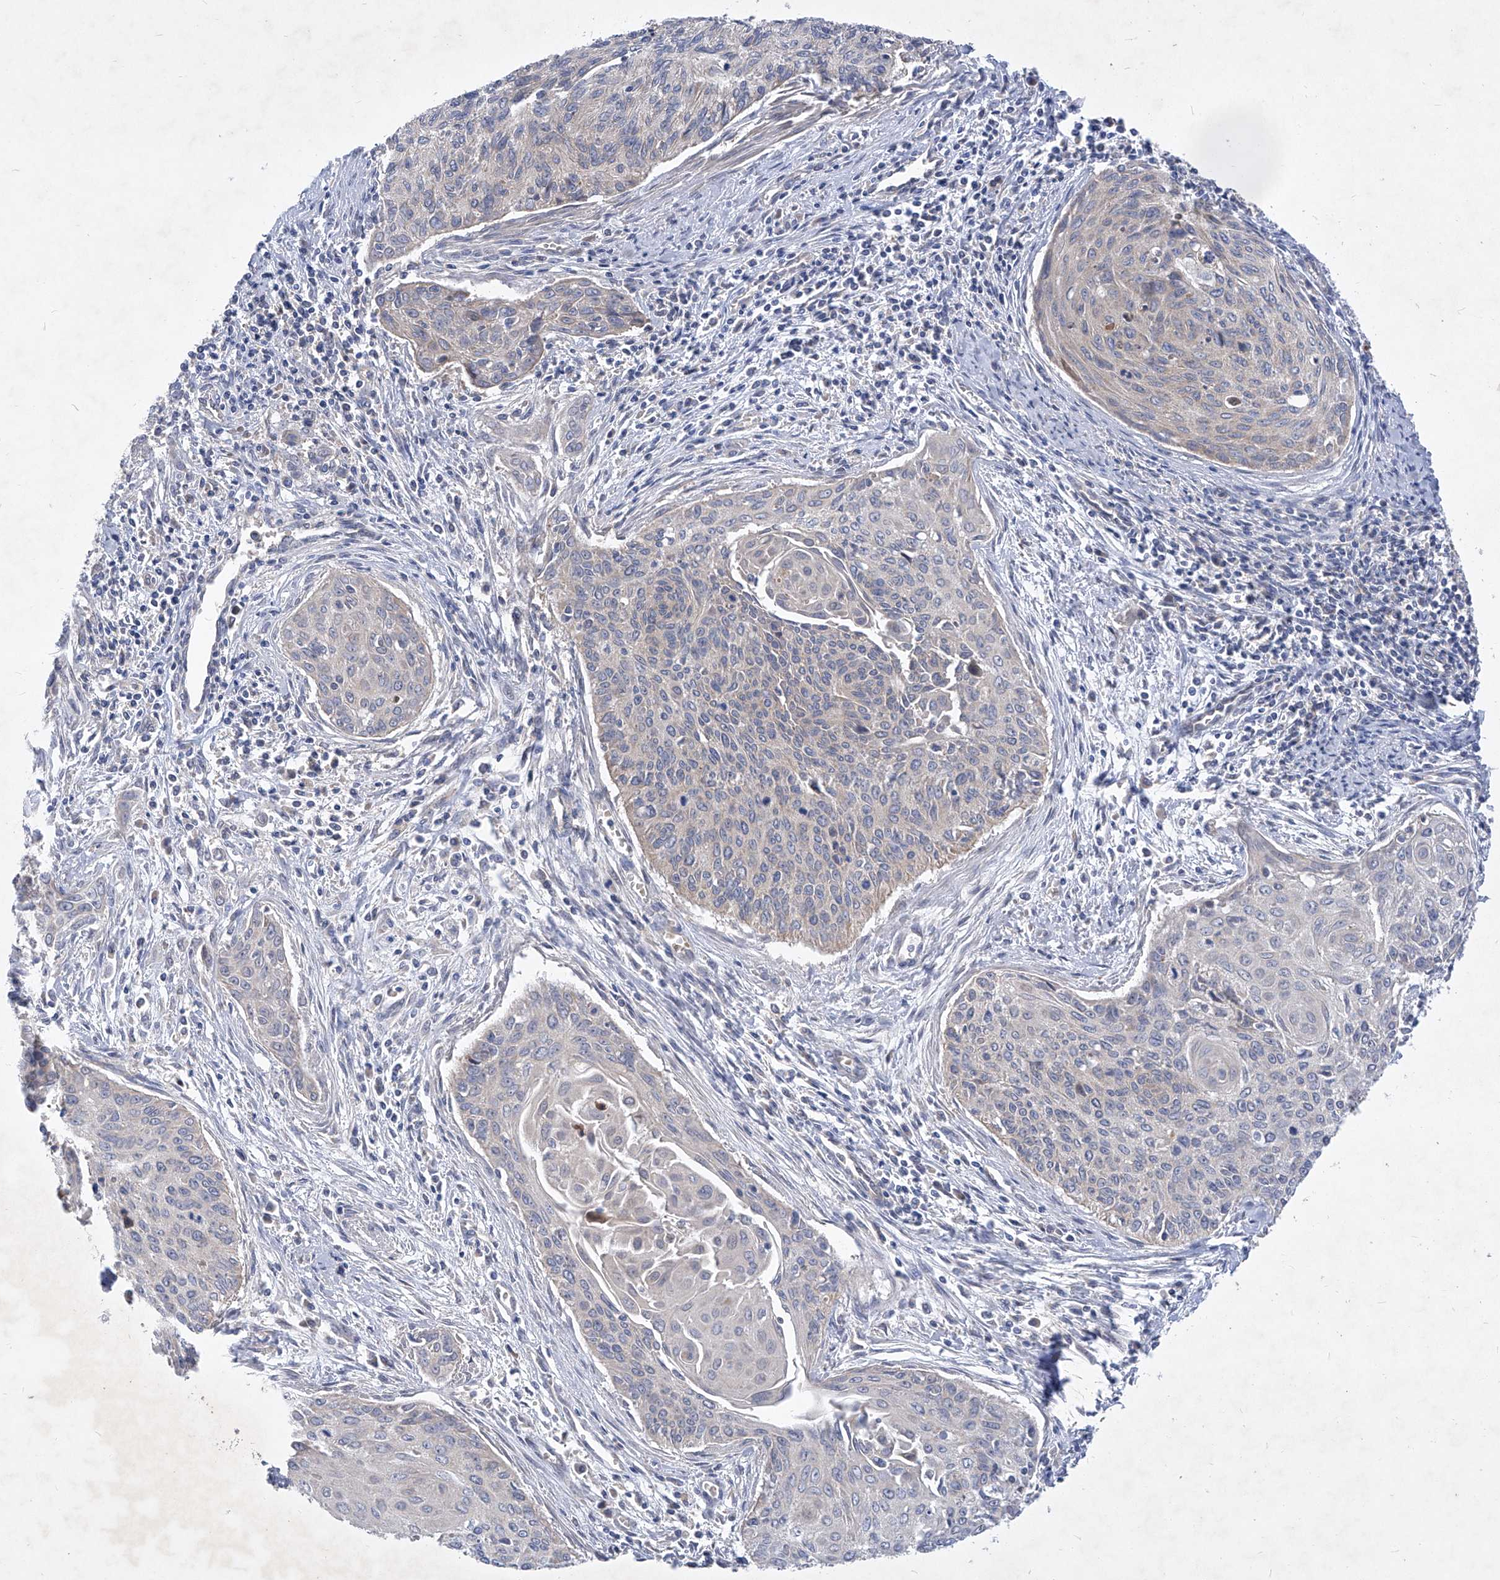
{"staining": {"intensity": "weak", "quantity": "<25%", "location": "cytoplasmic/membranous"}, "tissue": "cervical cancer", "cell_type": "Tumor cells", "image_type": "cancer", "snomed": [{"axis": "morphology", "description": "Squamous cell carcinoma, NOS"}, {"axis": "topography", "description": "Cervix"}], "caption": "The immunohistochemistry photomicrograph has no significant positivity in tumor cells of squamous cell carcinoma (cervical) tissue.", "gene": "COQ3", "patient": {"sex": "female", "age": 55}}